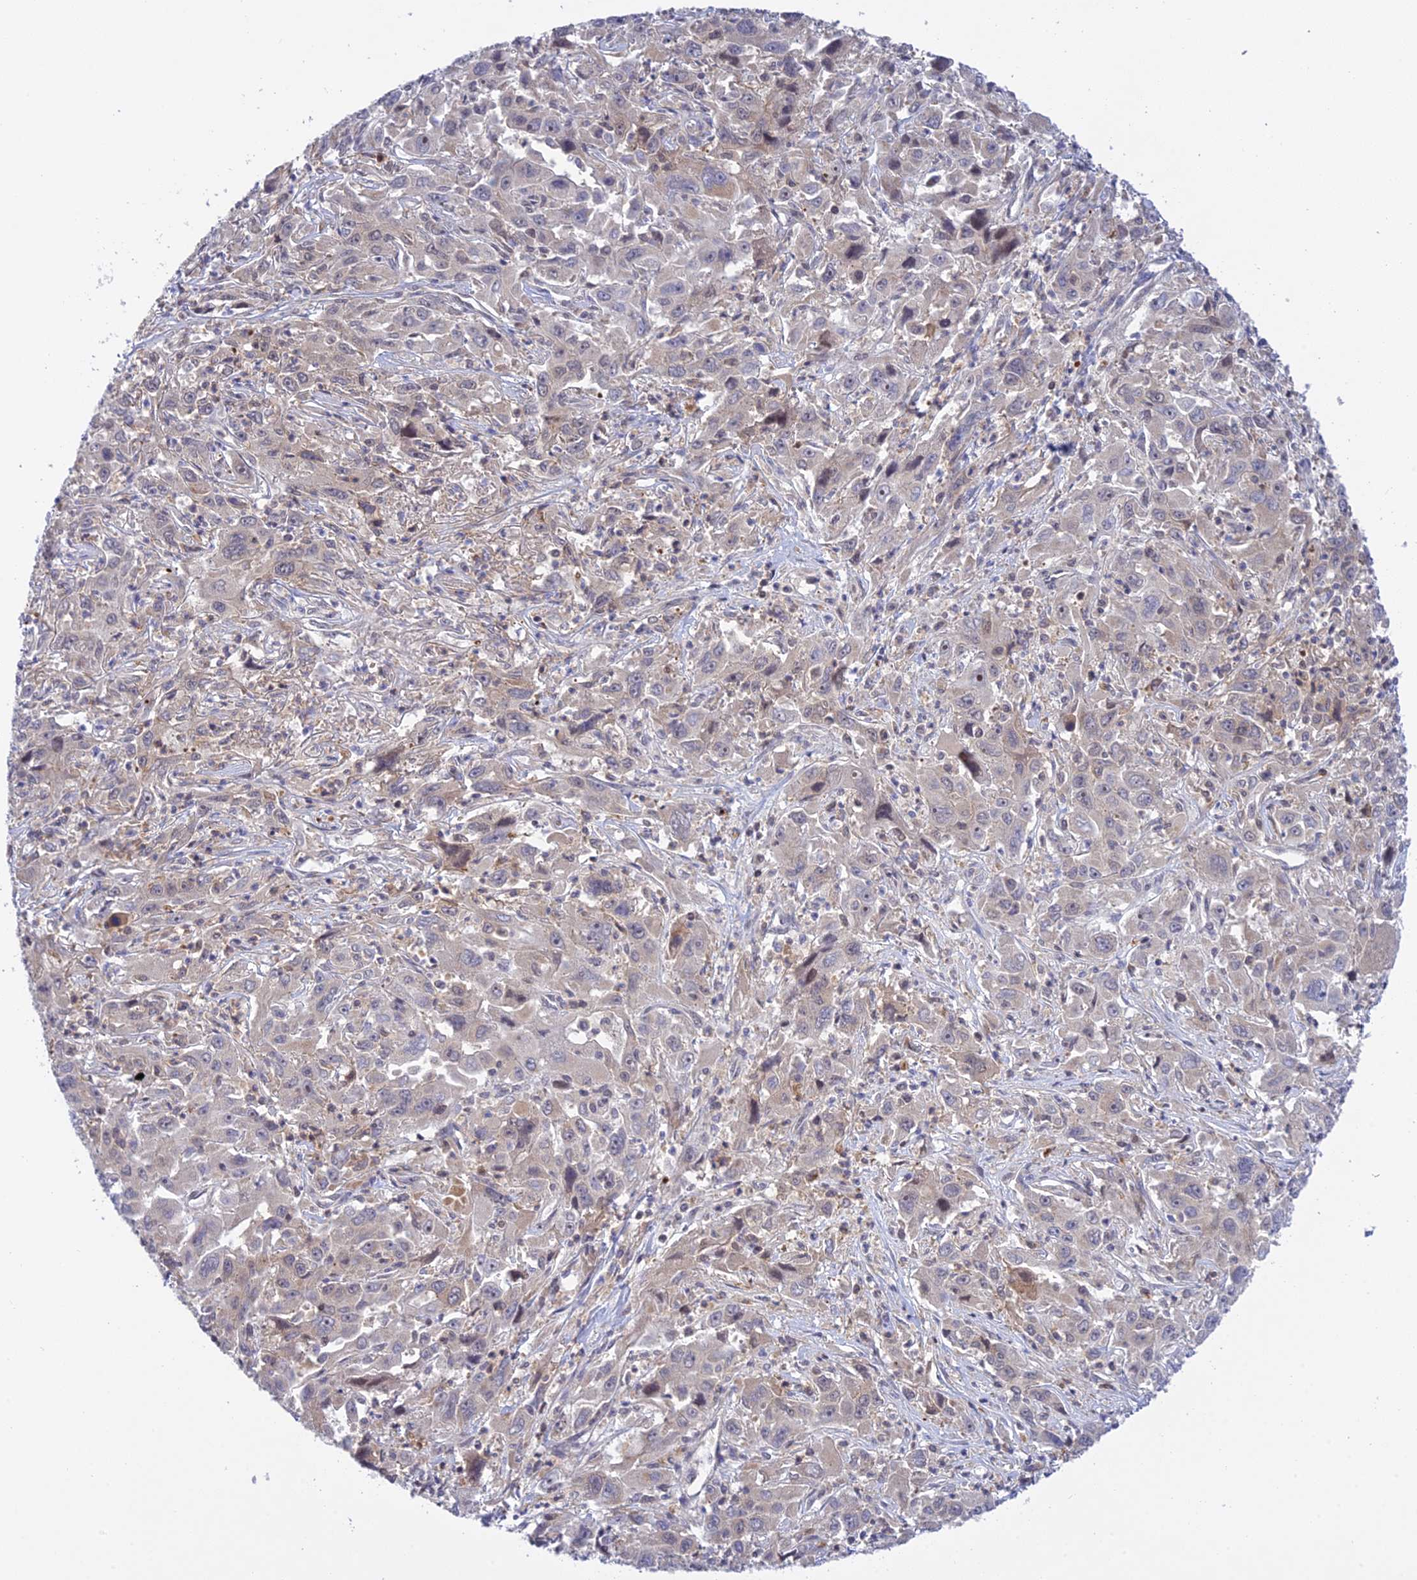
{"staining": {"intensity": "negative", "quantity": "none", "location": "none"}, "tissue": "liver cancer", "cell_type": "Tumor cells", "image_type": "cancer", "snomed": [{"axis": "morphology", "description": "Carcinoma, Hepatocellular, NOS"}, {"axis": "topography", "description": "Liver"}], "caption": "Micrograph shows no protein staining in tumor cells of liver cancer (hepatocellular carcinoma) tissue. Nuclei are stained in blue.", "gene": "TCEA1", "patient": {"sex": "male", "age": 63}}